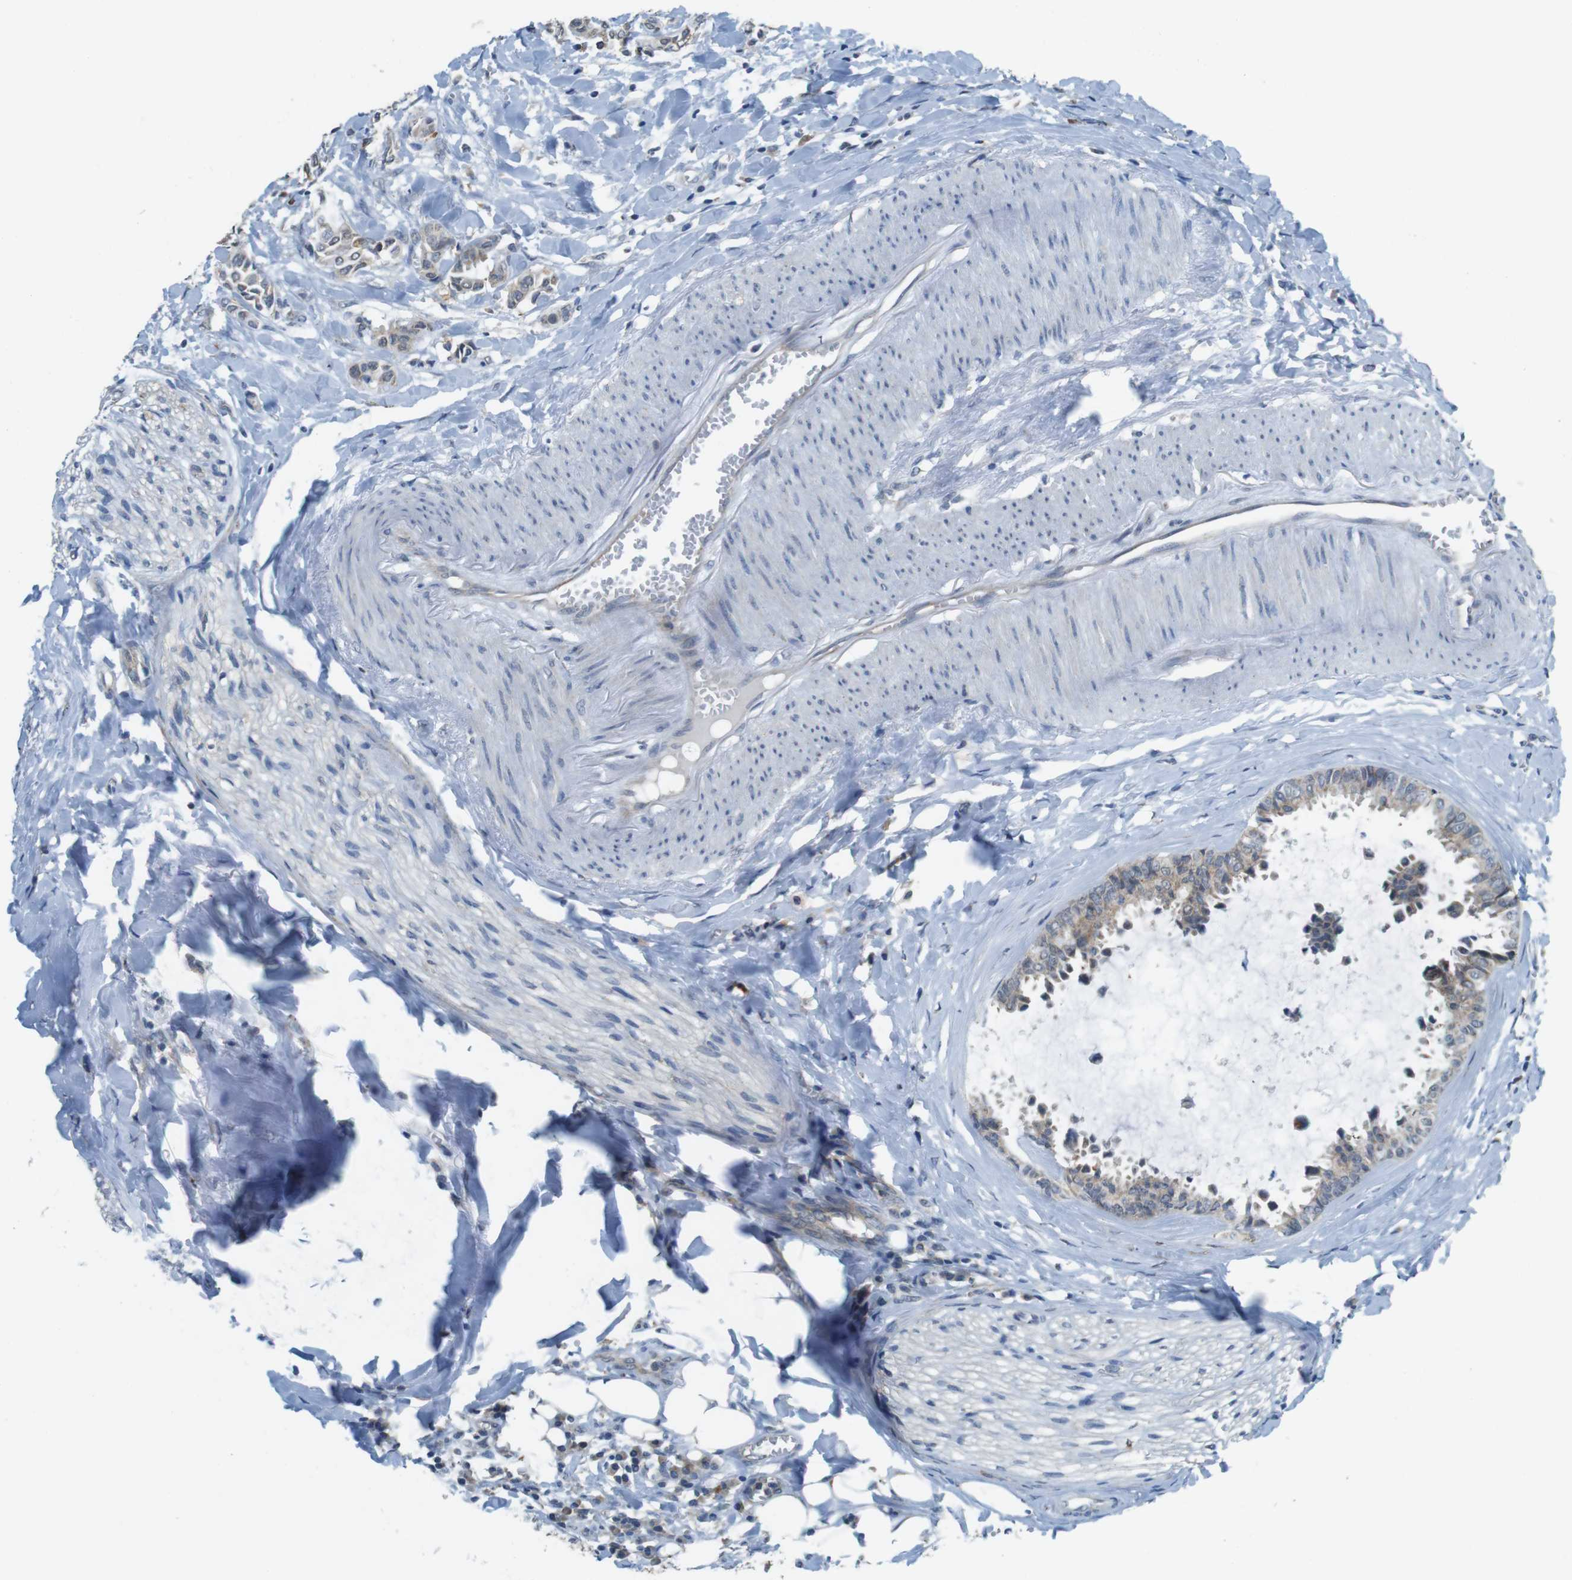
{"staining": {"intensity": "weak", "quantity": "<25%", "location": "cytoplasmic/membranous"}, "tissue": "head and neck cancer", "cell_type": "Tumor cells", "image_type": "cancer", "snomed": [{"axis": "morphology", "description": "Adenocarcinoma, NOS"}, {"axis": "topography", "description": "Salivary gland"}, {"axis": "topography", "description": "Head-Neck"}], "caption": "The photomicrograph exhibits no staining of tumor cells in adenocarcinoma (head and neck).", "gene": "BRI3BP", "patient": {"sex": "female", "age": 59}}